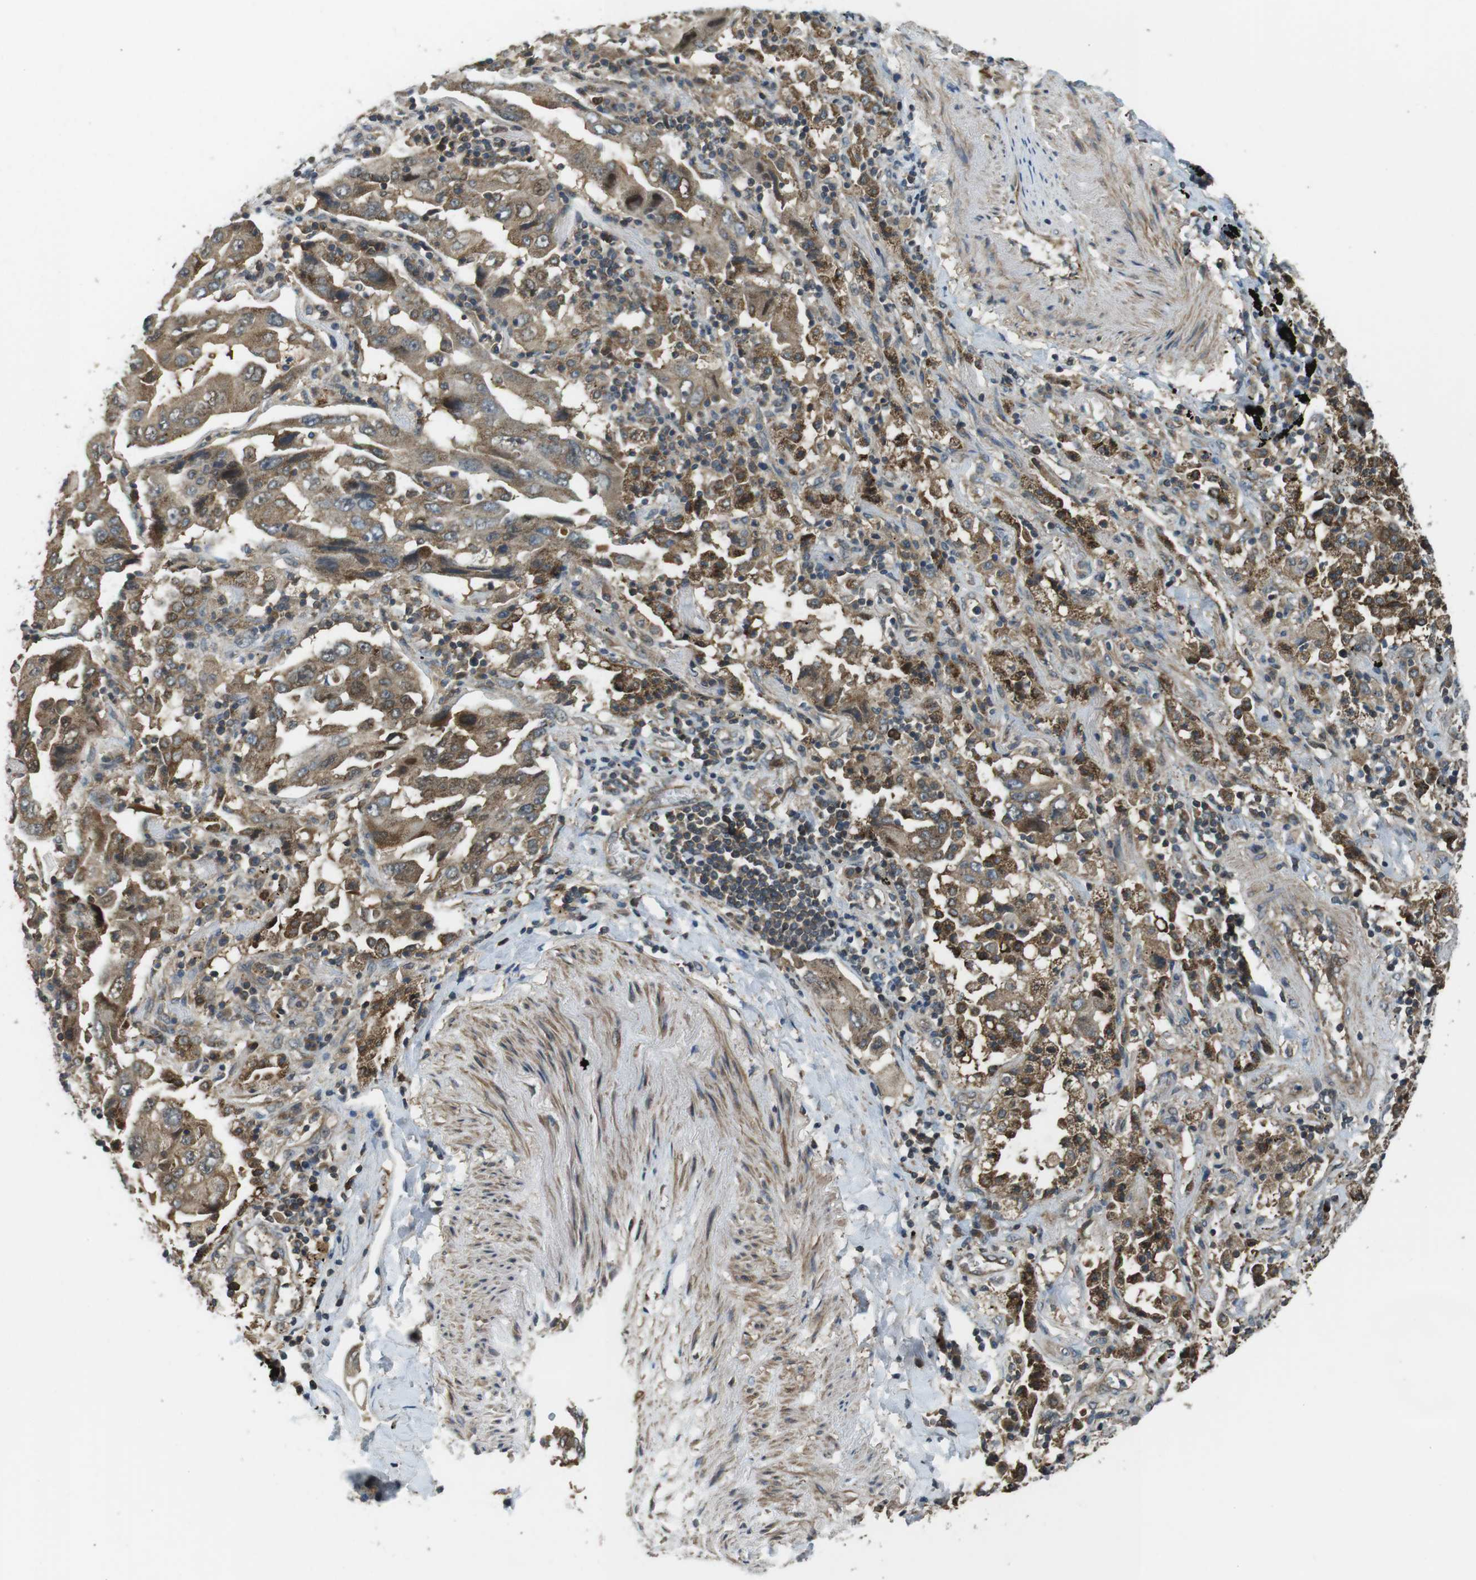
{"staining": {"intensity": "weak", "quantity": ">75%", "location": "cytoplasmic/membranous"}, "tissue": "lung cancer", "cell_type": "Tumor cells", "image_type": "cancer", "snomed": [{"axis": "morphology", "description": "Adenocarcinoma, NOS"}, {"axis": "topography", "description": "Lung"}], "caption": "A brown stain shows weak cytoplasmic/membranous positivity of a protein in adenocarcinoma (lung) tumor cells.", "gene": "LRRC3B", "patient": {"sex": "female", "age": 65}}